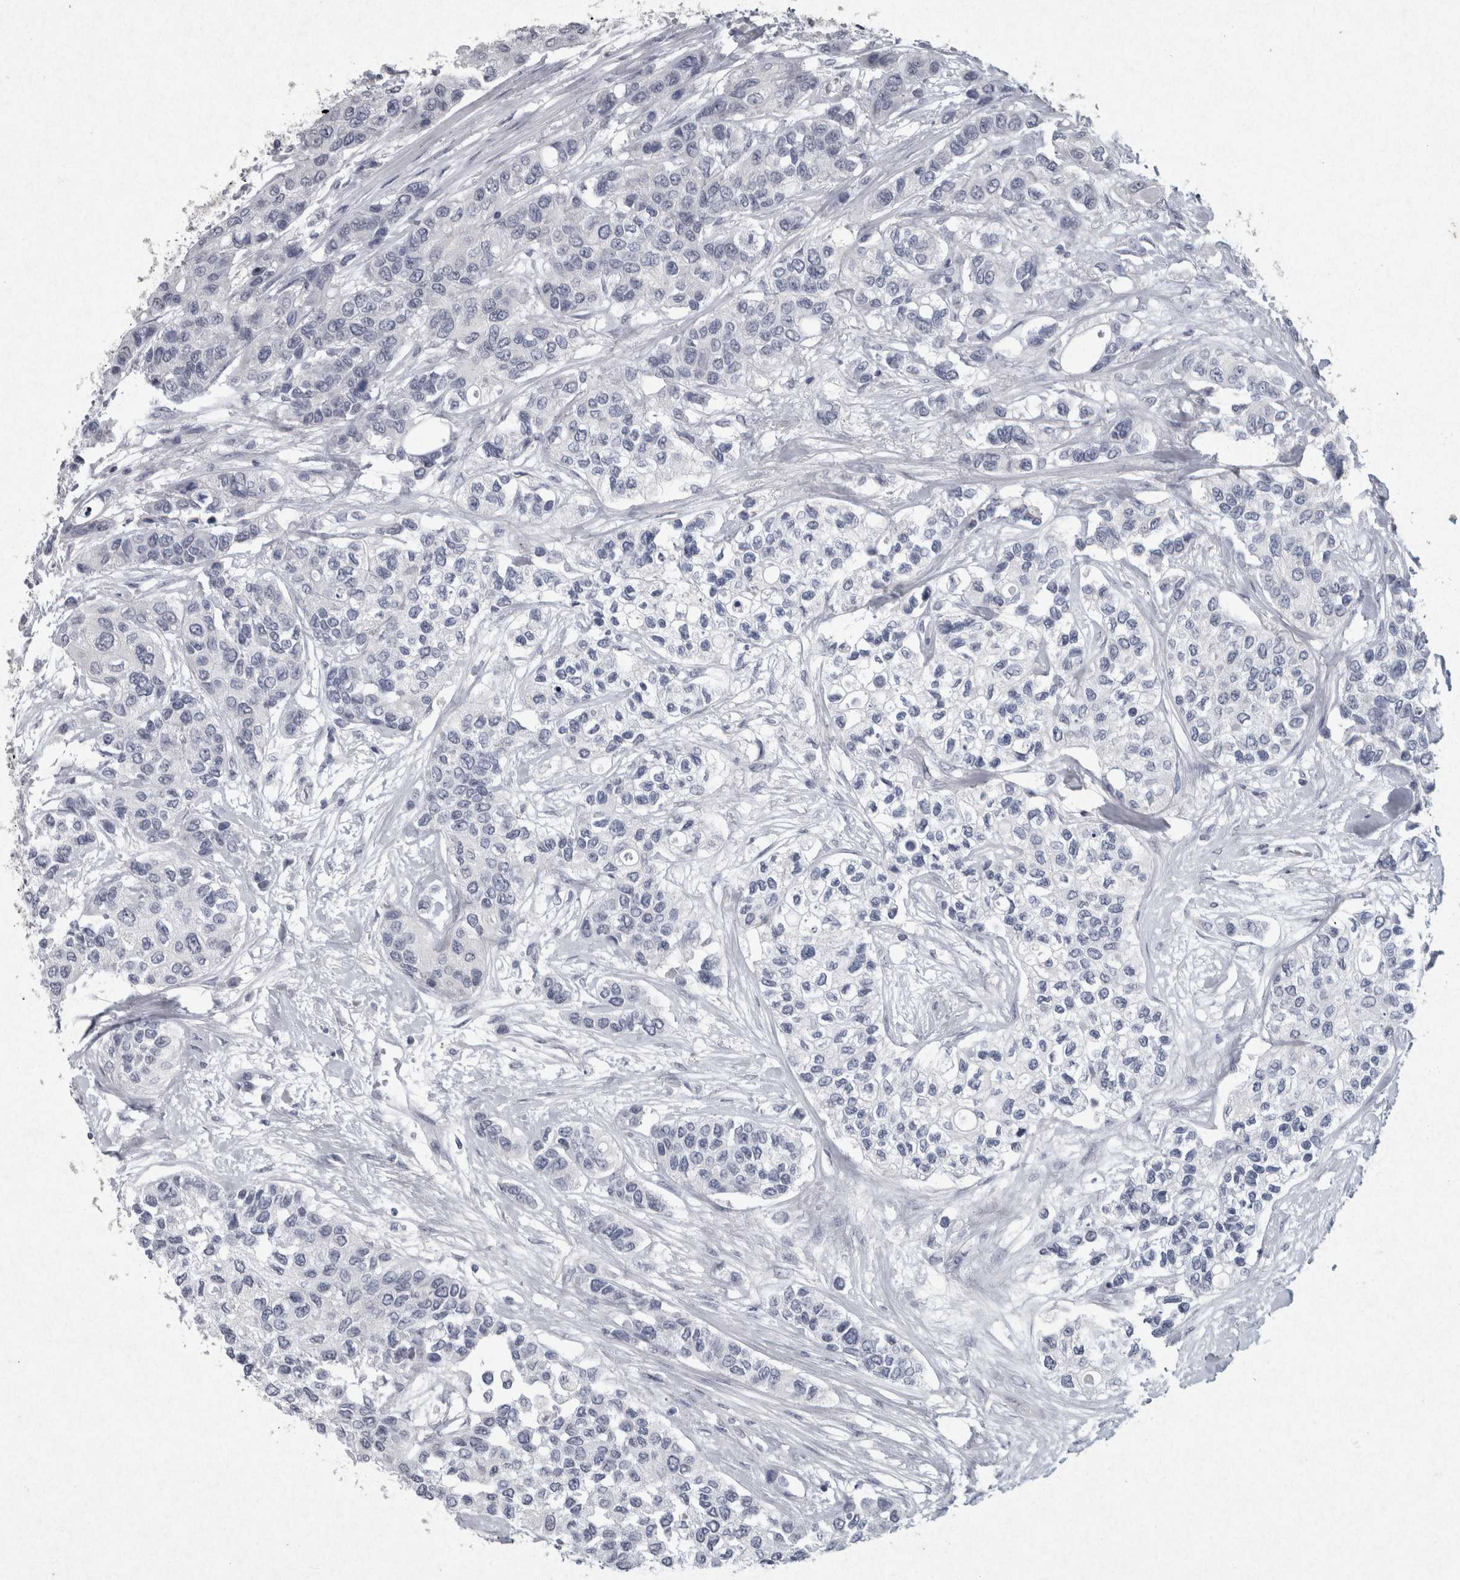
{"staining": {"intensity": "negative", "quantity": "none", "location": "none"}, "tissue": "urothelial cancer", "cell_type": "Tumor cells", "image_type": "cancer", "snomed": [{"axis": "morphology", "description": "Urothelial carcinoma, High grade"}, {"axis": "topography", "description": "Urinary bladder"}], "caption": "Urothelial cancer was stained to show a protein in brown. There is no significant expression in tumor cells.", "gene": "PDX1", "patient": {"sex": "female", "age": 56}}